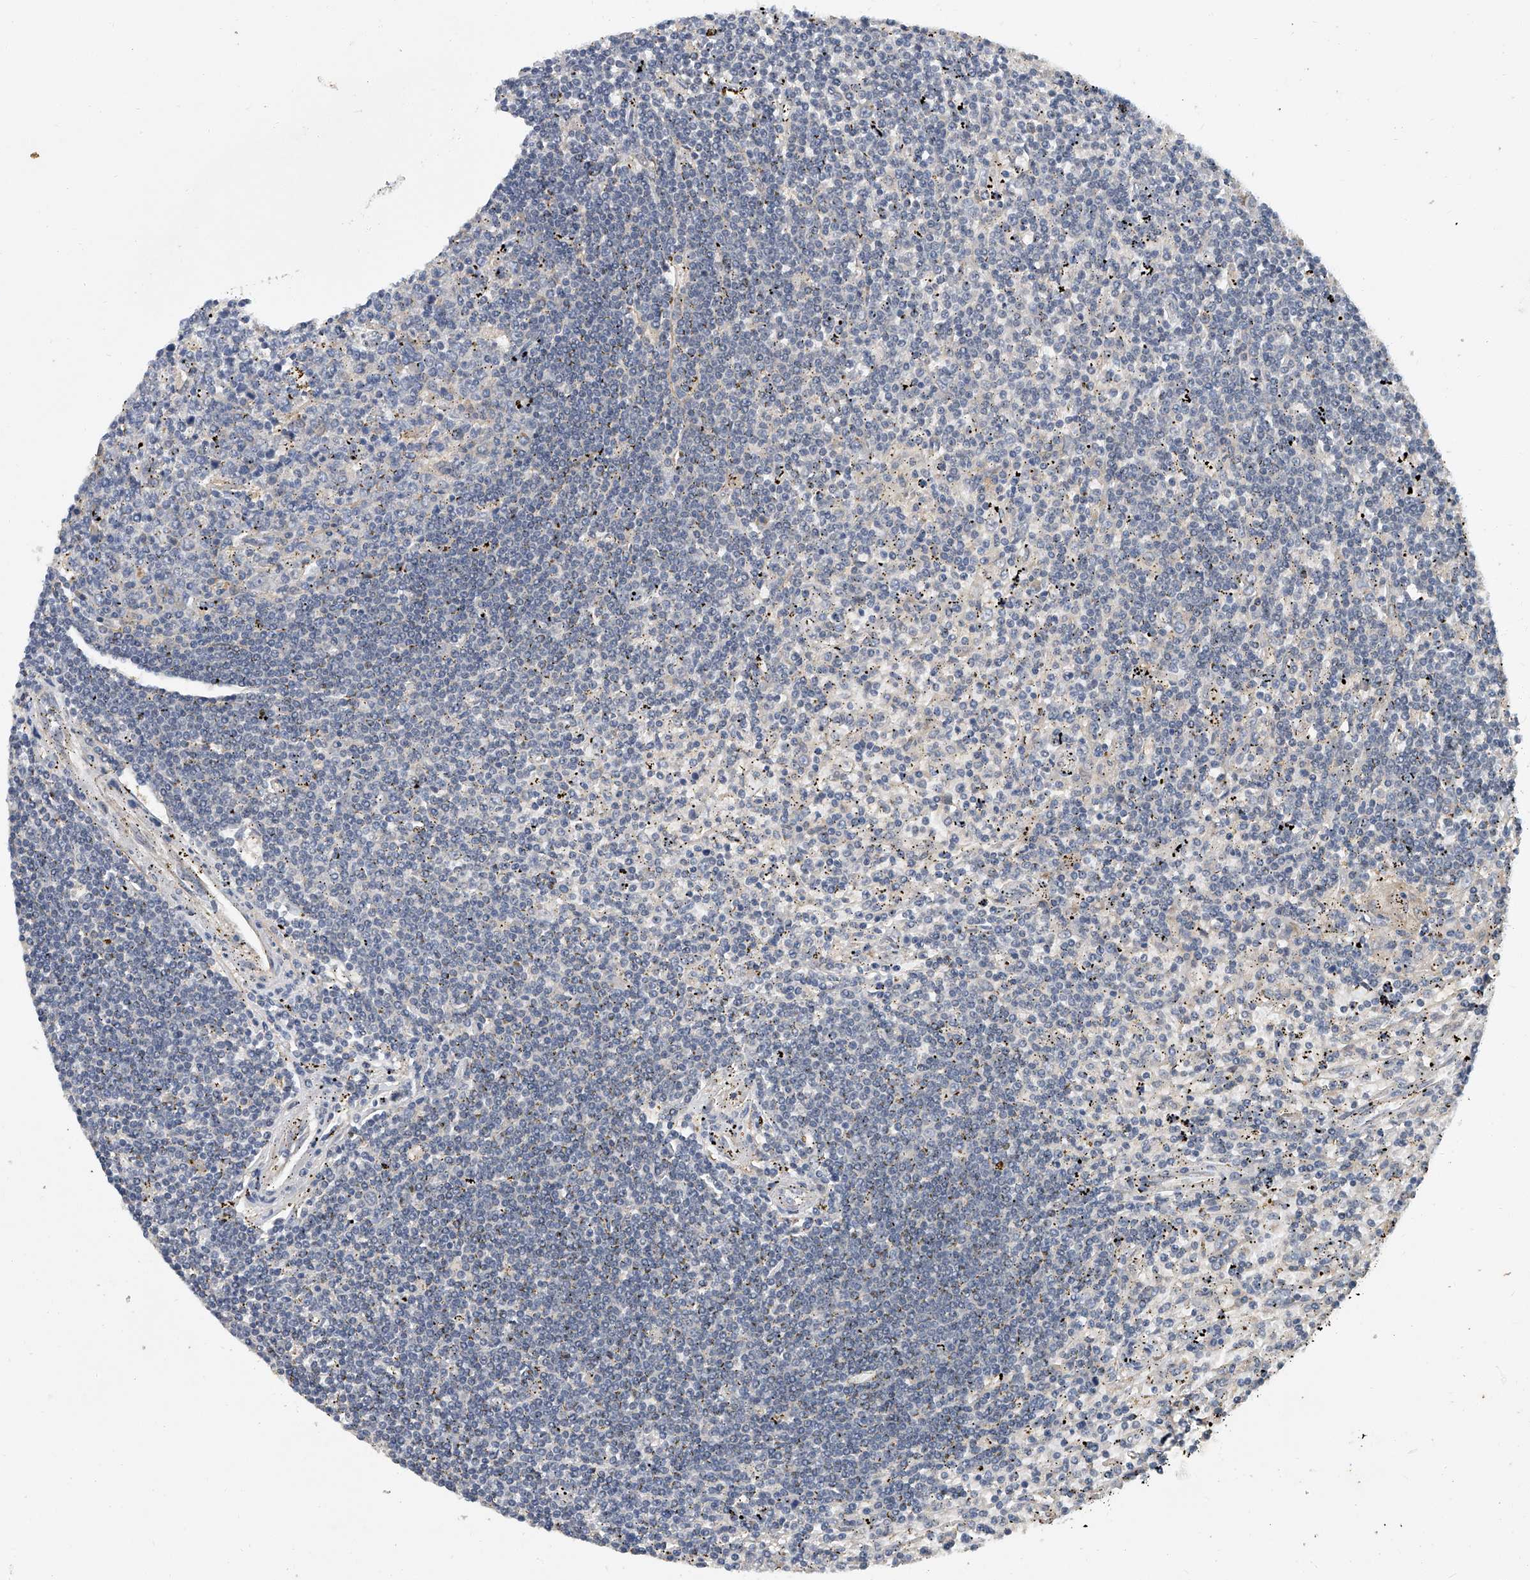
{"staining": {"intensity": "negative", "quantity": "none", "location": "none"}, "tissue": "lymphoma", "cell_type": "Tumor cells", "image_type": "cancer", "snomed": [{"axis": "morphology", "description": "Malignant lymphoma, non-Hodgkin's type, Low grade"}, {"axis": "topography", "description": "Spleen"}], "caption": "DAB (3,3'-diaminobenzidine) immunohistochemical staining of human malignant lymphoma, non-Hodgkin's type (low-grade) displays no significant expression in tumor cells. (DAB immunohistochemistry (IHC) with hematoxylin counter stain).", "gene": "JAG2", "patient": {"sex": "male", "age": 76}}